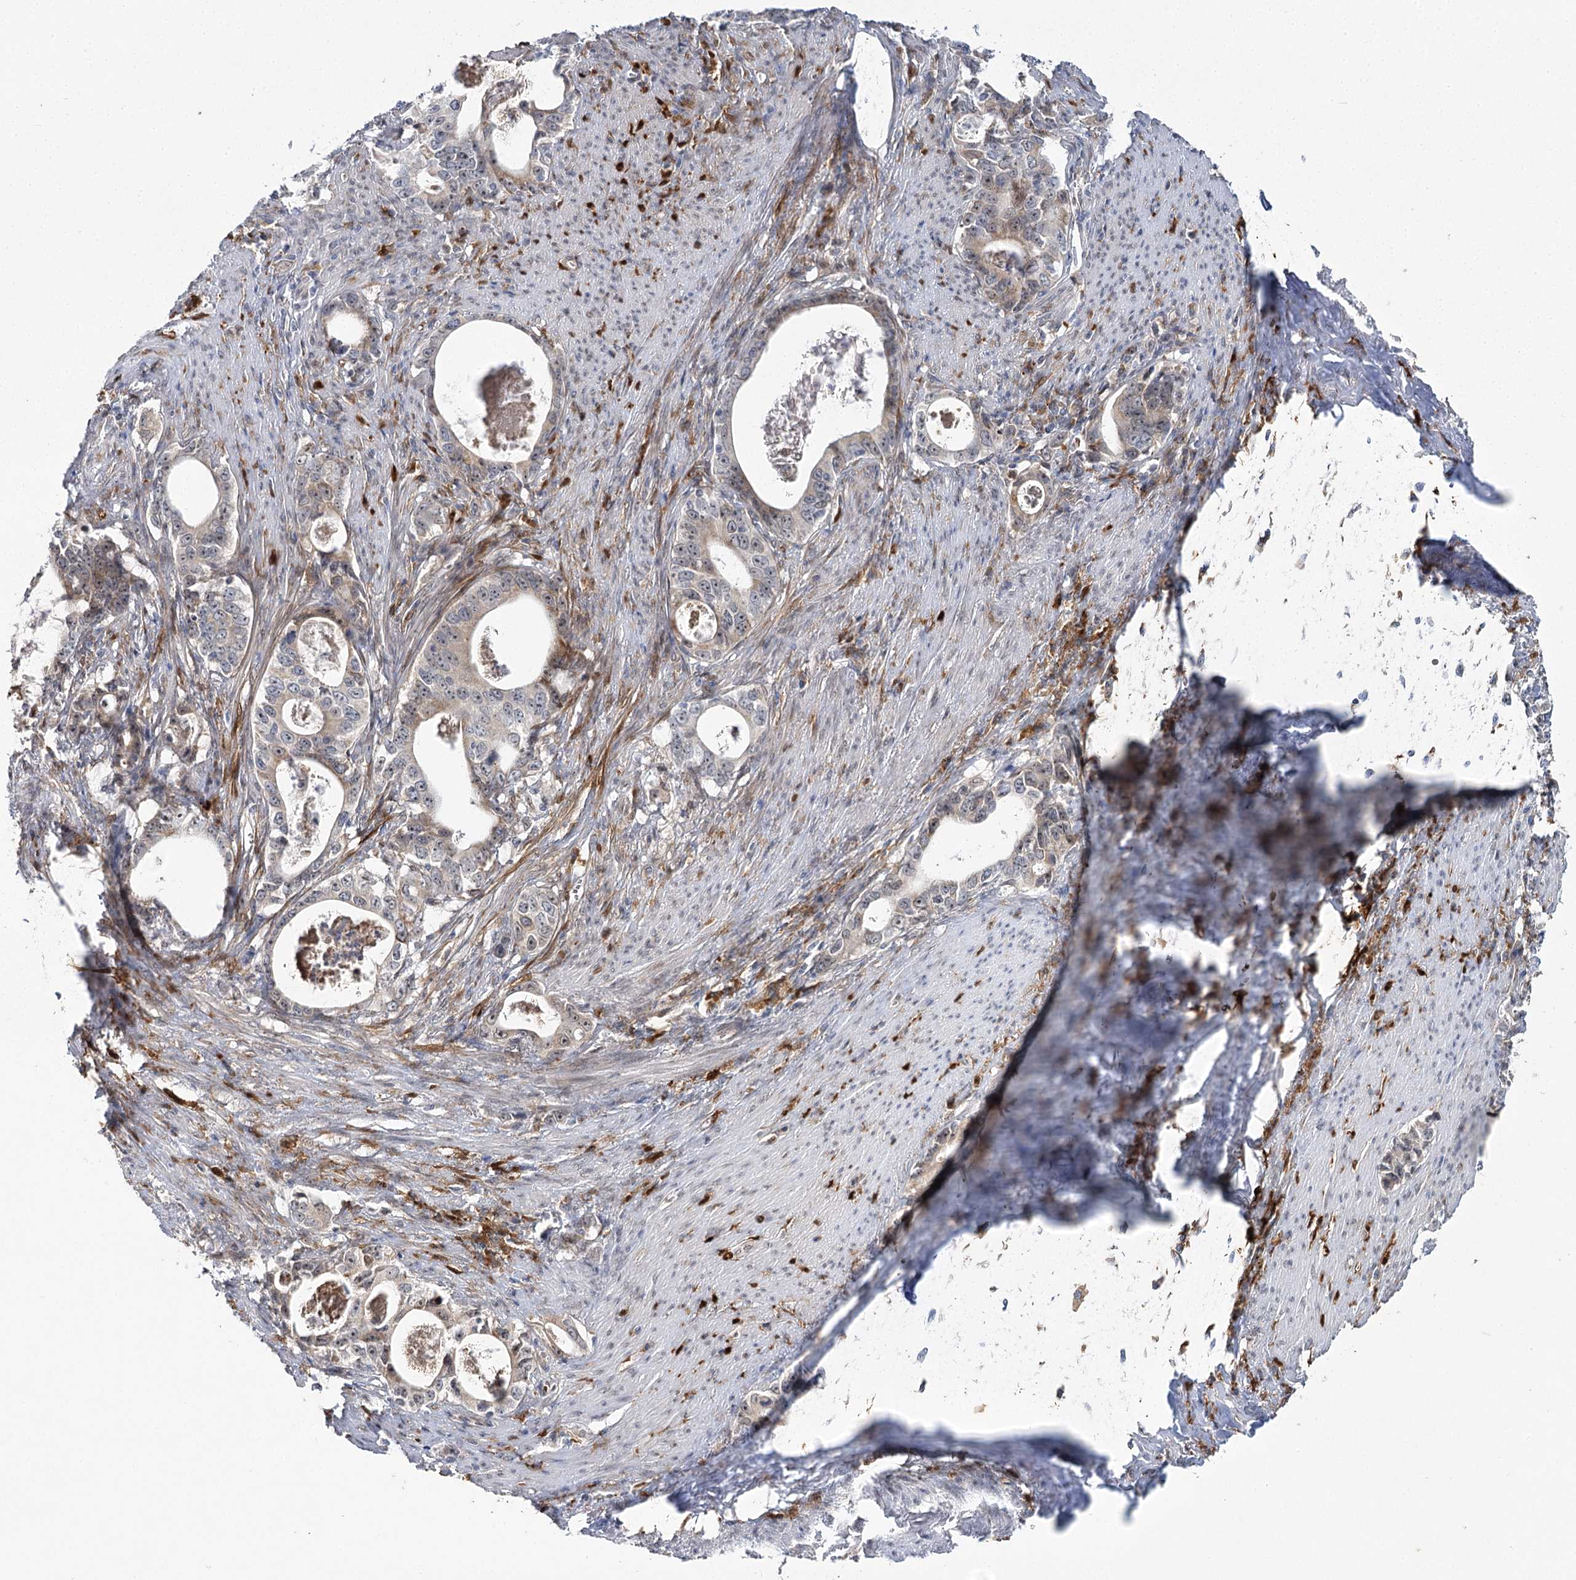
{"staining": {"intensity": "weak", "quantity": "<25%", "location": "cytoplasmic/membranous,nuclear"}, "tissue": "stomach cancer", "cell_type": "Tumor cells", "image_type": "cancer", "snomed": [{"axis": "morphology", "description": "Adenocarcinoma, NOS"}, {"axis": "topography", "description": "Stomach, lower"}], "caption": "Adenocarcinoma (stomach) was stained to show a protein in brown. There is no significant positivity in tumor cells. (Stains: DAB (3,3'-diaminobenzidine) immunohistochemistry (IHC) with hematoxylin counter stain, Microscopy: brightfield microscopy at high magnification).", "gene": "WDR36", "patient": {"sex": "female", "age": 72}}